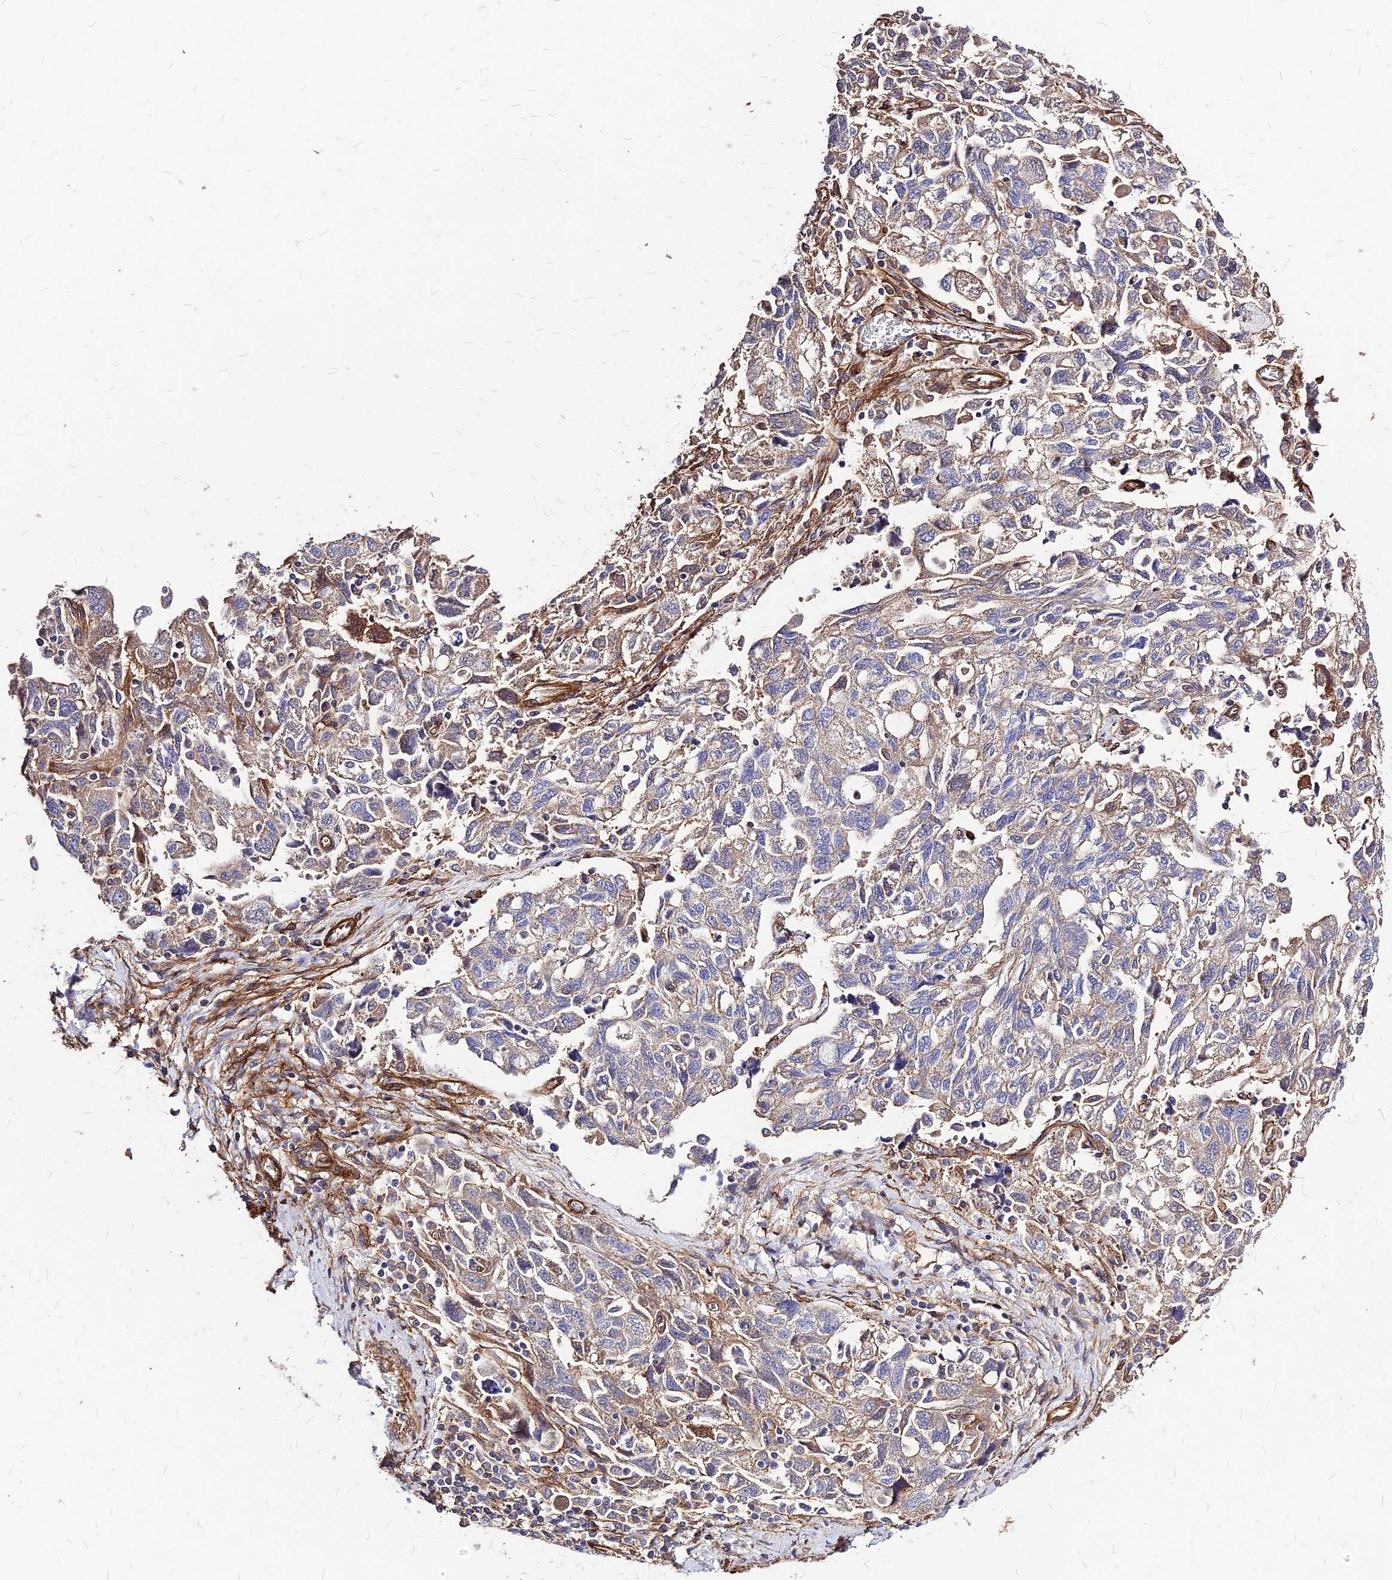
{"staining": {"intensity": "moderate", "quantity": ">75%", "location": "cytoplasmic/membranous"}, "tissue": "ovarian cancer", "cell_type": "Tumor cells", "image_type": "cancer", "snomed": [{"axis": "morphology", "description": "Carcinoma, NOS"}, {"axis": "morphology", "description": "Cystadenocarcinoma, serous, NOS"}, {"axis": "topography", "description": "Ovary"}], "caption": "This is a histology image of IHC staining of ovarian cancer (serous cystadenocarcinoma), which shows moderate positivity in the cytoplasmic/membranous of tumor cells.", "gene": "EFCC1", "patient": {"sex": "female", "age": 69}}